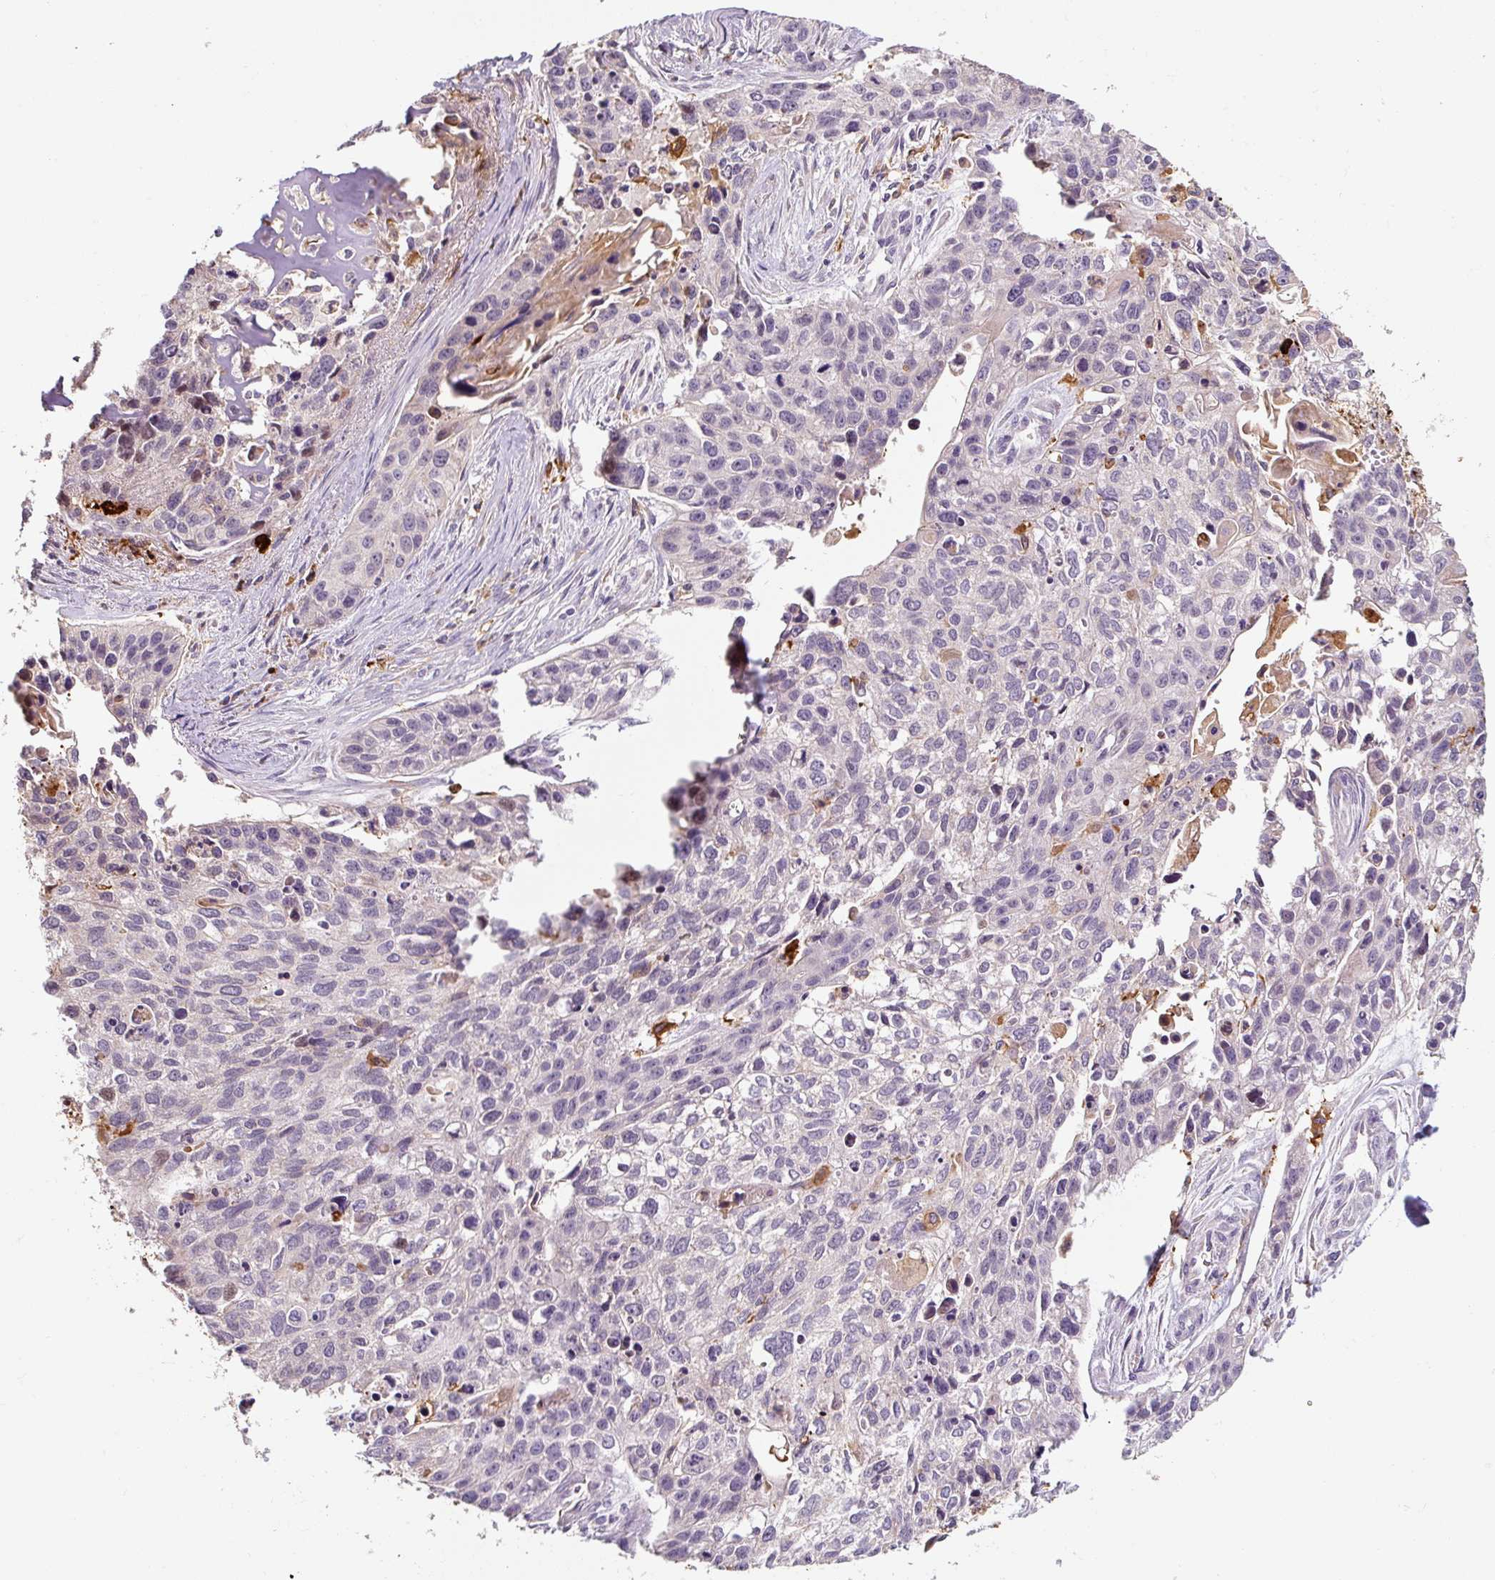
{"staining": {"intensity": "negative", "quantity": "none", "location": "none"}, "tissue": "lung cancer", "cell_type": "Tumor cells", "image_type": "cancer", "snomed": [{"axis": "morphology", "description": "Squamous cell carcinoma, NOS"}, {"axis": "topography", "description": "Lung"}], "caption": "An image of lung cancer (squamous cell carcinoma) stained for a protein reveals no brown staining in tumor cells.", "gene": "FUT10", "patient": {"sex": "male", "age": 74}}